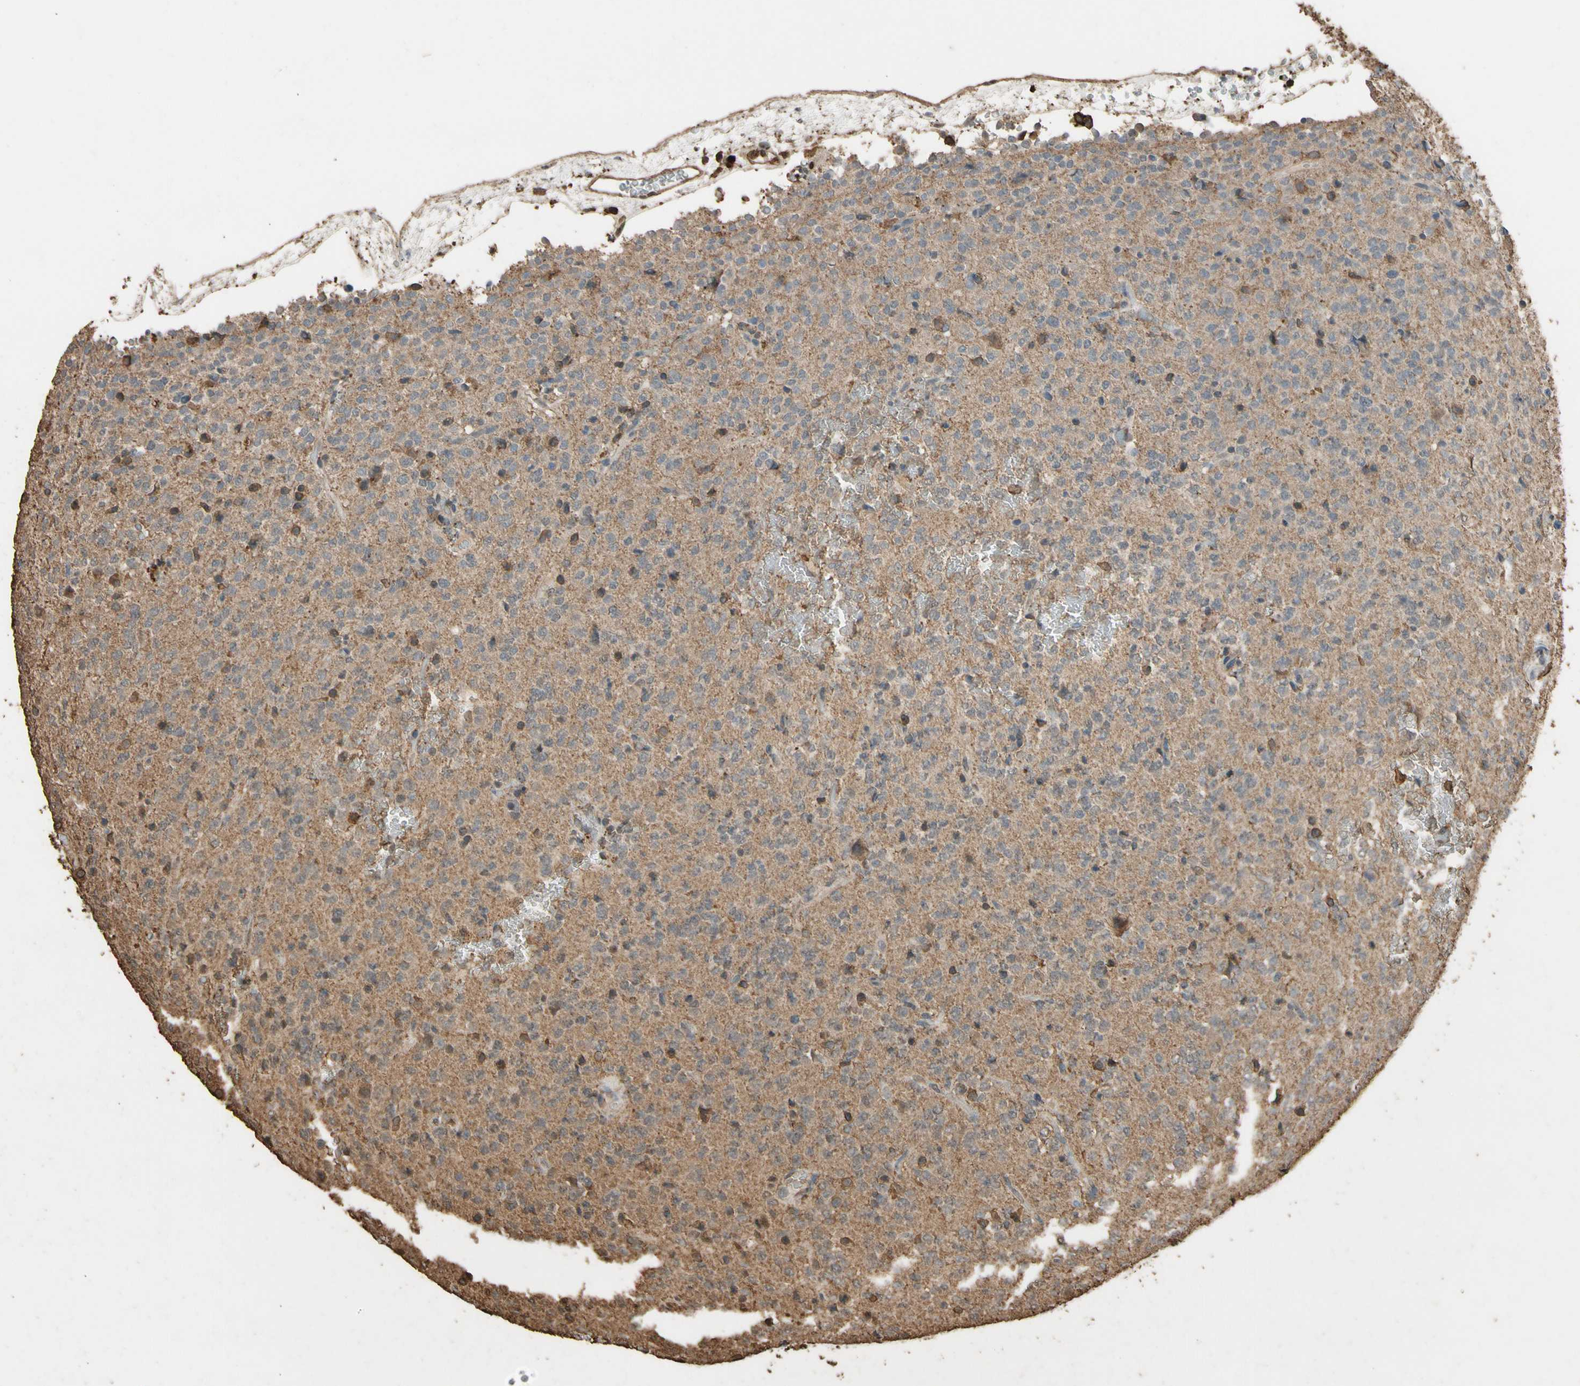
{"staining": {"intensity": "weak", "quantity": "25%-75%", "location": "cytoplasmic/membranous"}, "tissue": "glioma", "cell_type": "Tumor cells", "image_type": "cancer", "snomed": [{"axis": "morphology", "description": "Glioma, malignant, Low grade"}, {"axis": "topography", "description": "Brain"}], "caption": "High-power microscopy captured an IHC histopathology image of malignant glioma (low-grade), revealing weak cytoplasmic/membranous expression in approximately 25%-75% of tumor cells. The protein is shown in brown color, while the nuclei are stained blue.", "gene": "TNFSF13B", "patient": {"sex": "male", "age": 38}}